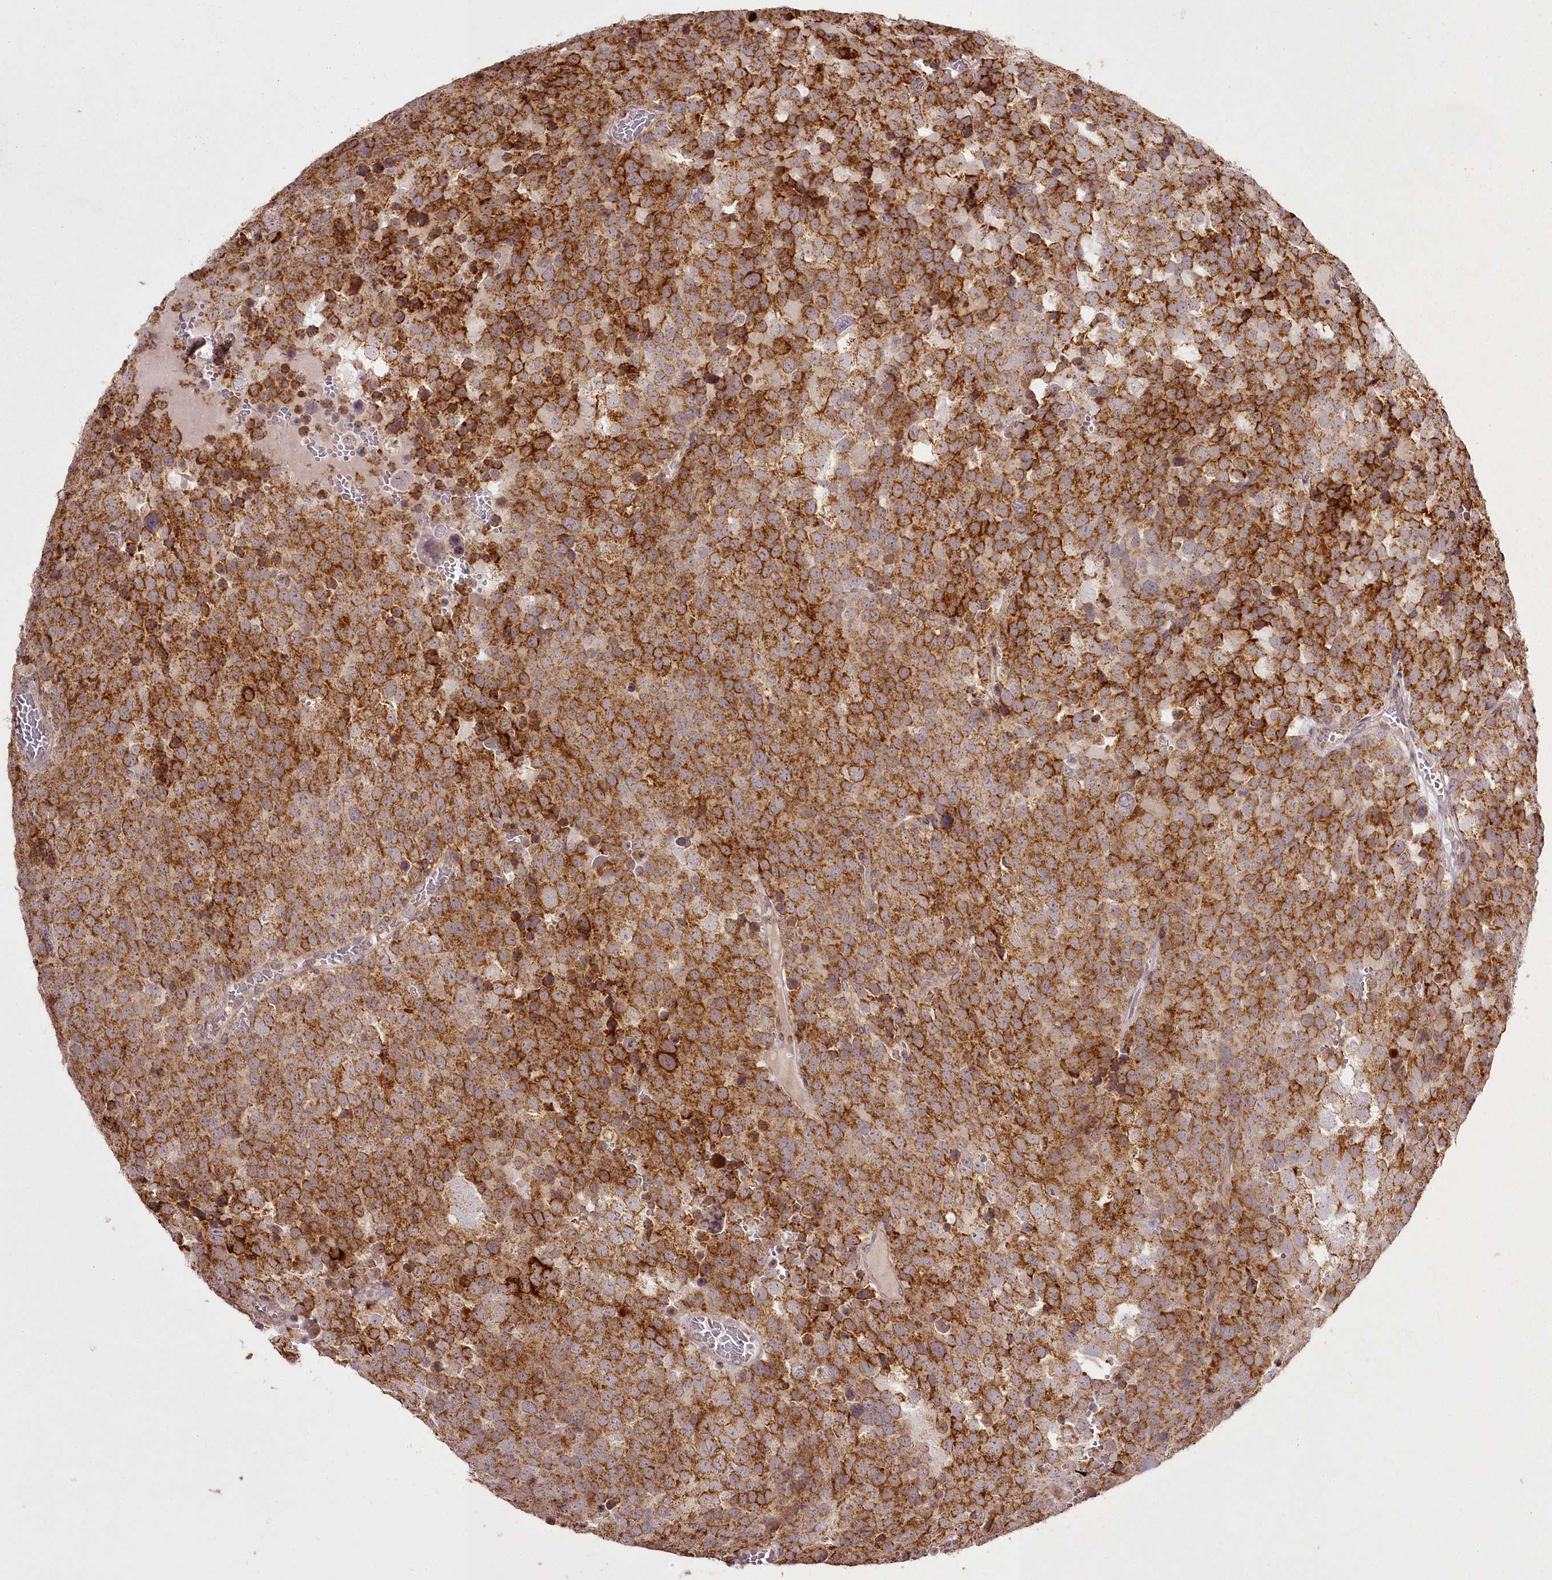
{"staining": {"intensity": "strong", "quantity": ">75%", "location": "cytoplasmic/membranous"}, "tissue": "testis cancer", "cell_type": "Tumor cells", "image_type": "cancer", "snomed": [{"axis": "morphology", "description": "Seminoma, NOS"}, {"axis": "topography", "description": "Testis"}], "caption": "A photomicrograph of human testis cancer stained for a protein shows strong cytoplasmic/membranous brown staining in tumor cells. The staining is performed using DAB brown chromogen to label protein expression. The nuclei are counter-stained blue using hematoxylin.", "gene": "CHCHD2", "patient": {"sex": "male", "age": 71}}